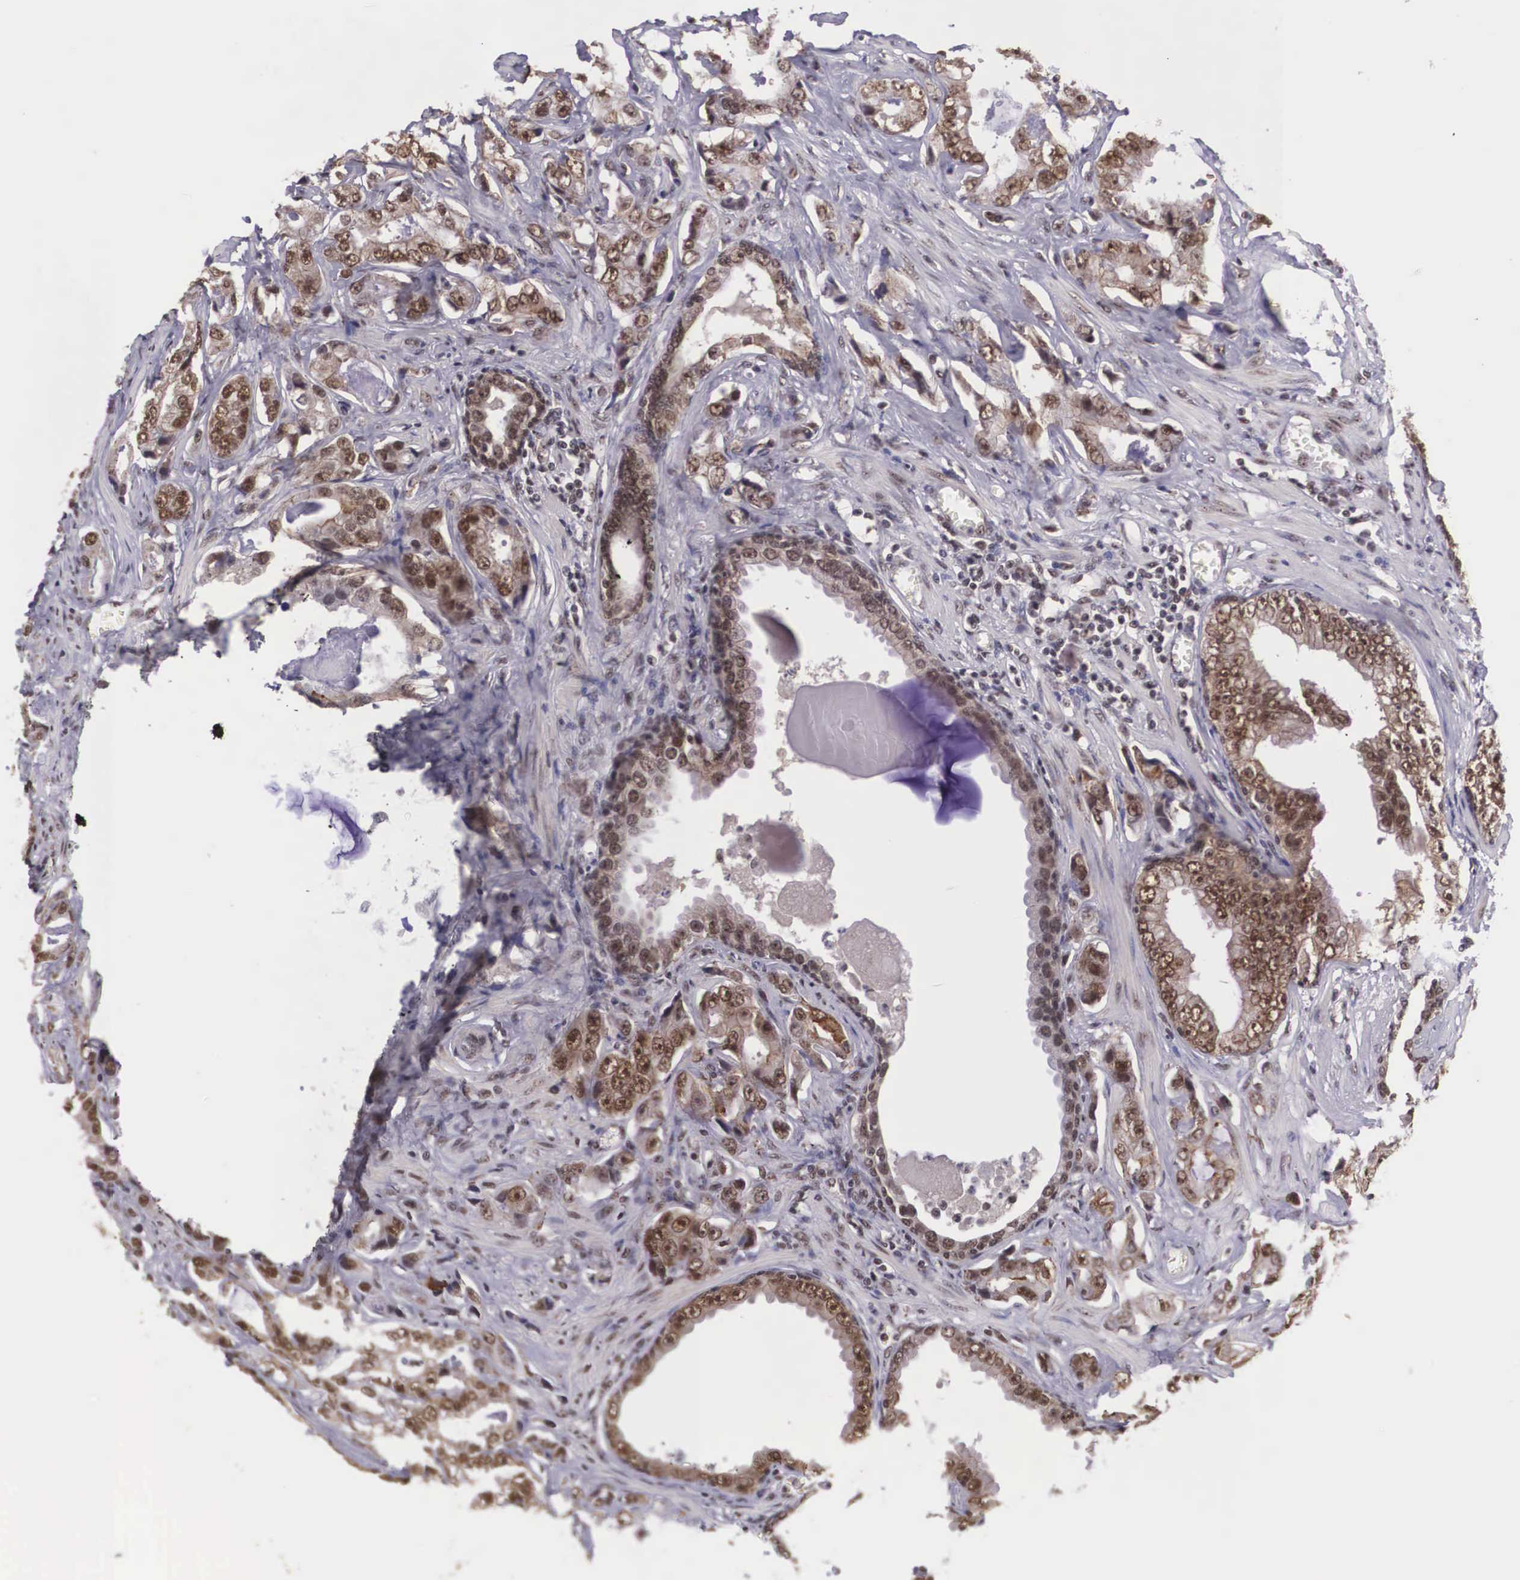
{"staining": {"intensity": "moderate", "quantity": "25%-75%", "location": "cytoplasmic/membranous,nuclear"}, "tissue": "prostate cancer", "cell_type": "Tumor cells", "image_type": "cancer", "snomed": [{"axis": "morphology", "description": "Adenocarcinoma, Low grade"}, {"axis": "topography", "description": "Prostate"}], "caption": "The image reveals immunohistochemical staining of prostate cancer (adenocarcinoma (low-grade)). There is moderate cytoplasmic/membranous and nuclear expression is appreciated in approximately 25%-75% of tumor cells.", "gene": "POLR2F", "patient": {"sex": "male", "age": 65}}